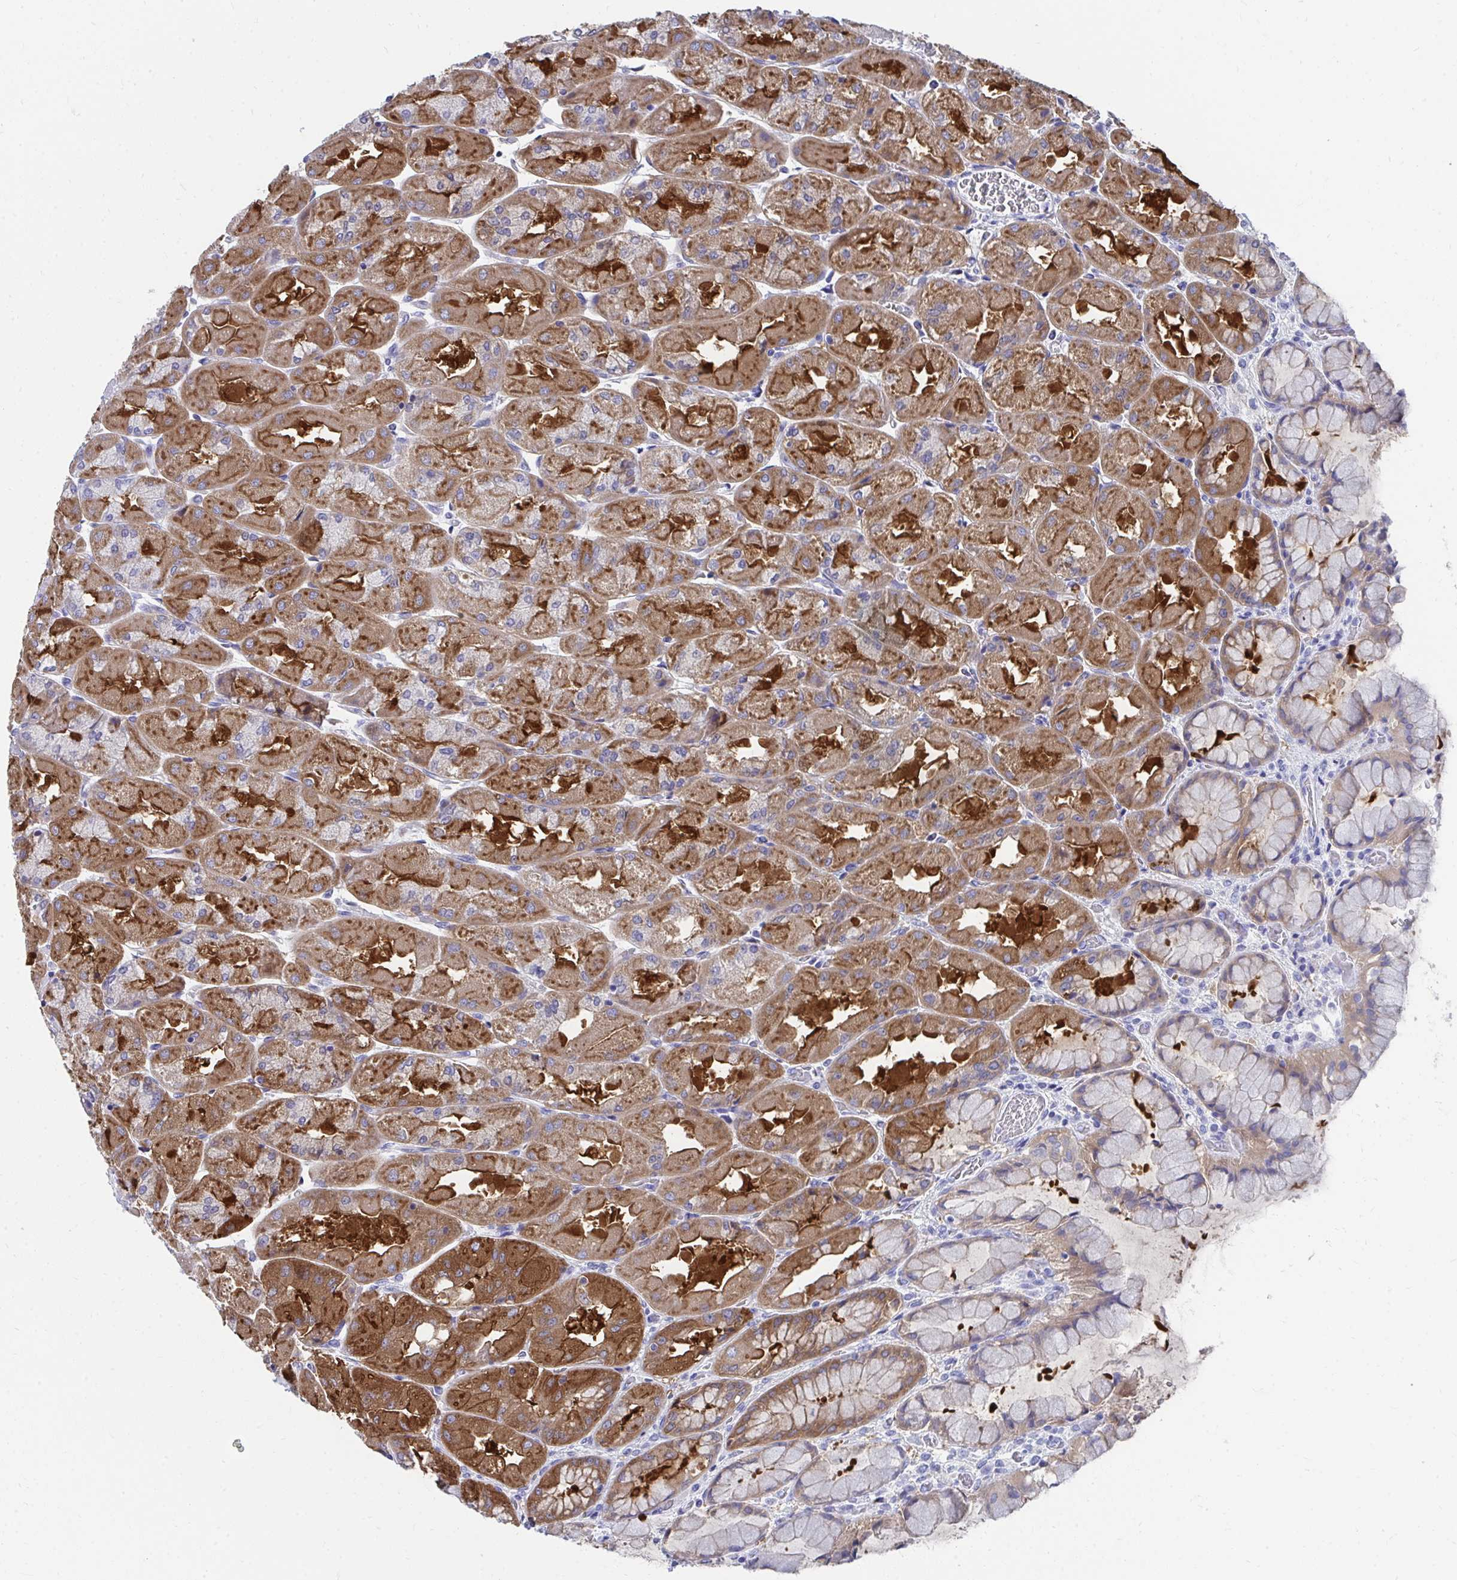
{"staining": {"intensity": "moderate", "quantity": "25%-75%", "location": "cytoplasmic/membranous"}, "tissue": "stomach", "cell_type": "Glandular cells", "image_type": "normal", "snomed": [{"axis": "morphology", "description": "Normal tissue, NOS"}, {"axis": "topography", "description": "Stomach"}], "caption": "Immunohistochemical staining of unremarkable stomach exhibits 25%-75% levels of moderate cytoplasmic/membranous protein positivity in about 25%-75% of glandular cells. (DAB (3,3'-diaminobenzidine) IHC, brown staining for protein, blue staining for nuclei).", "gene": "HGD", "patient": {"sex": "female", "age": 61}}